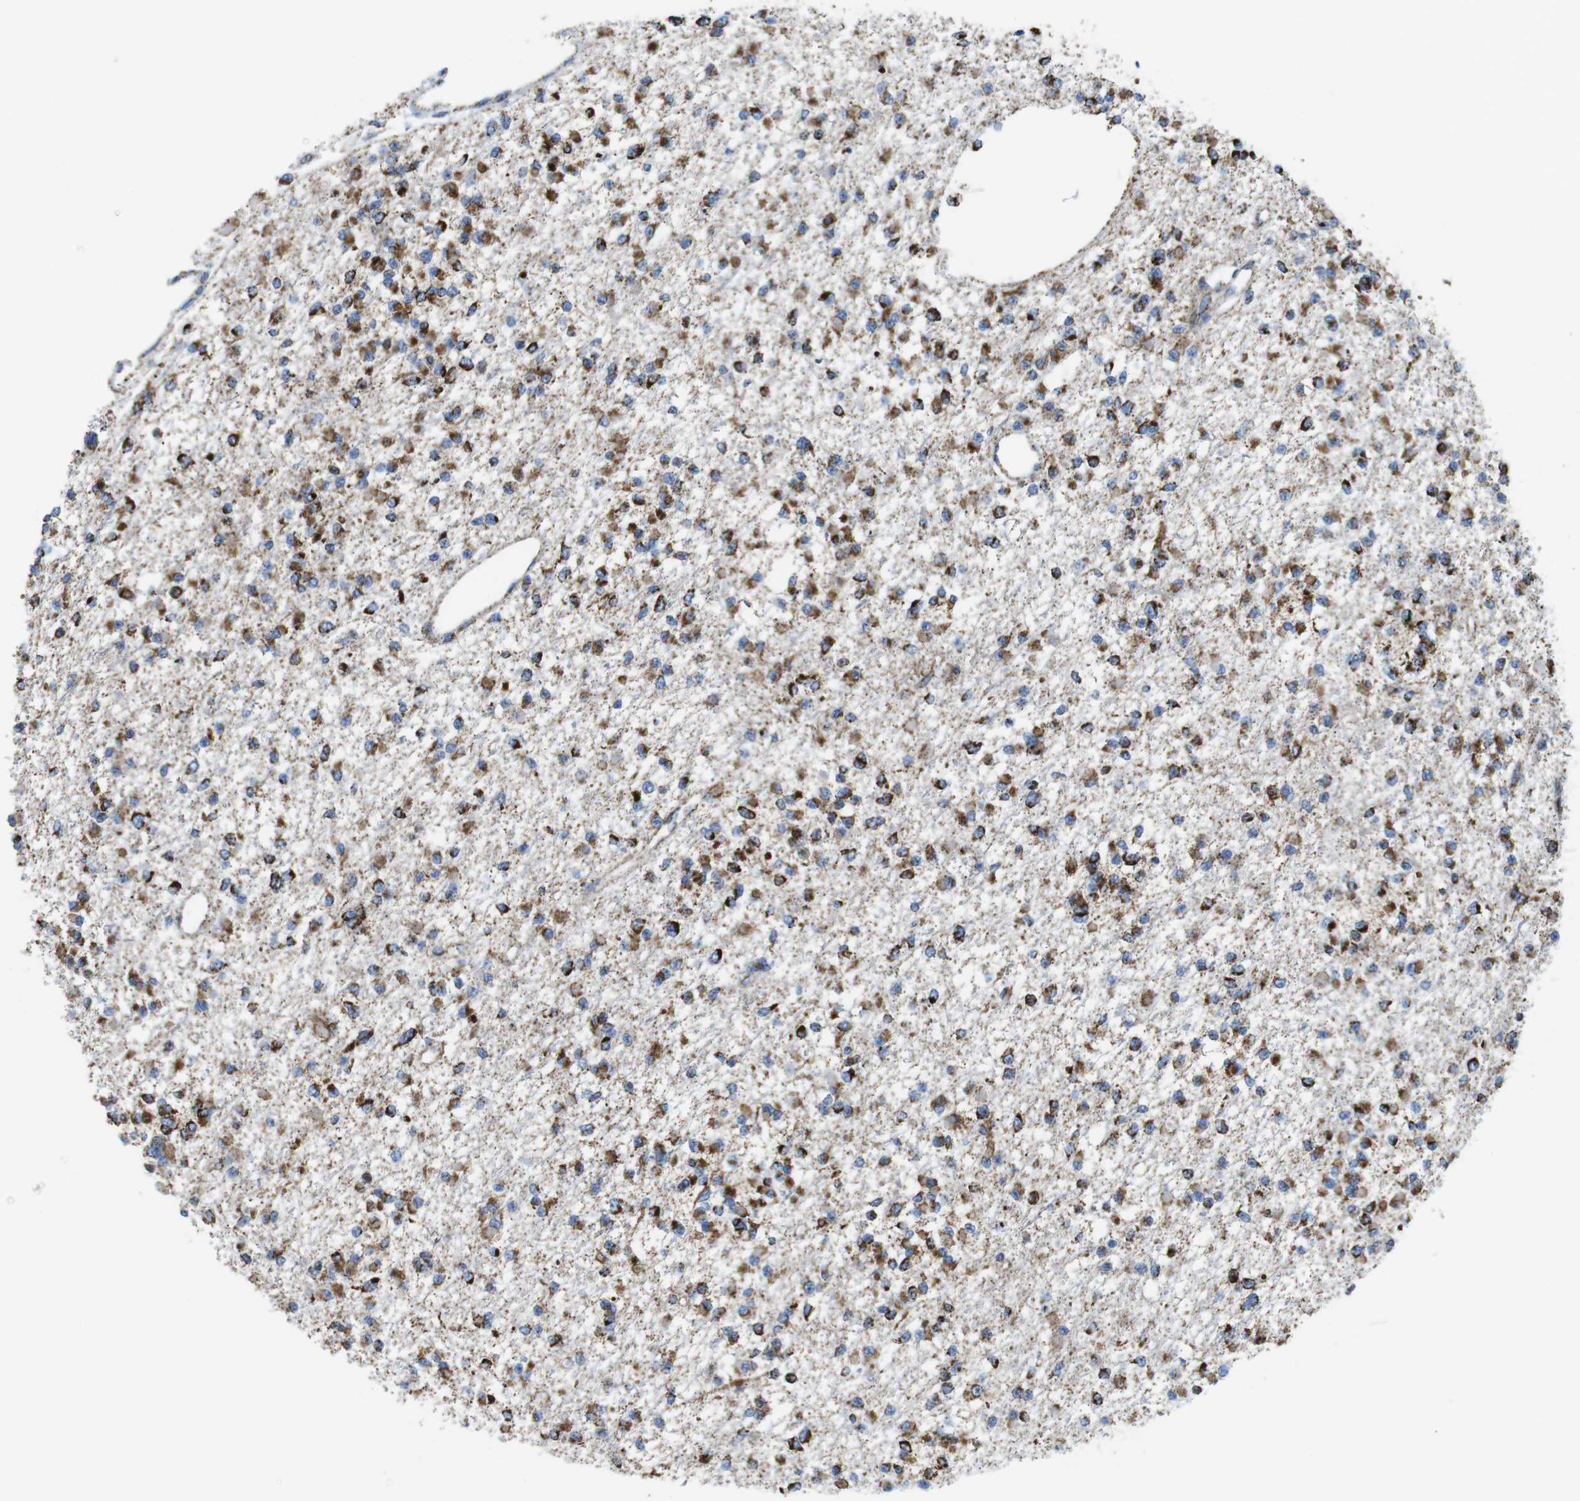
{"staining": {"intensity": "moderate", "quantity": ">75%", "location": "cytoplasmic/membranous"}, "tissue": "glioma", "cell_type": "Tumor cells", "image_type": "cancer", "snomed": [{"axis": "morphology", "description": "Glioma, malignant, Low grade"}, {"axis": "topography", "description": "Brain"}], "caption": "Protein staining of glioma tissue demonstrates moderate cytoplasmic/membranous staining in about >75% of tumor cells.", "gene": "ATP5PO", "patient": {"sex": "female", "age": 22}}